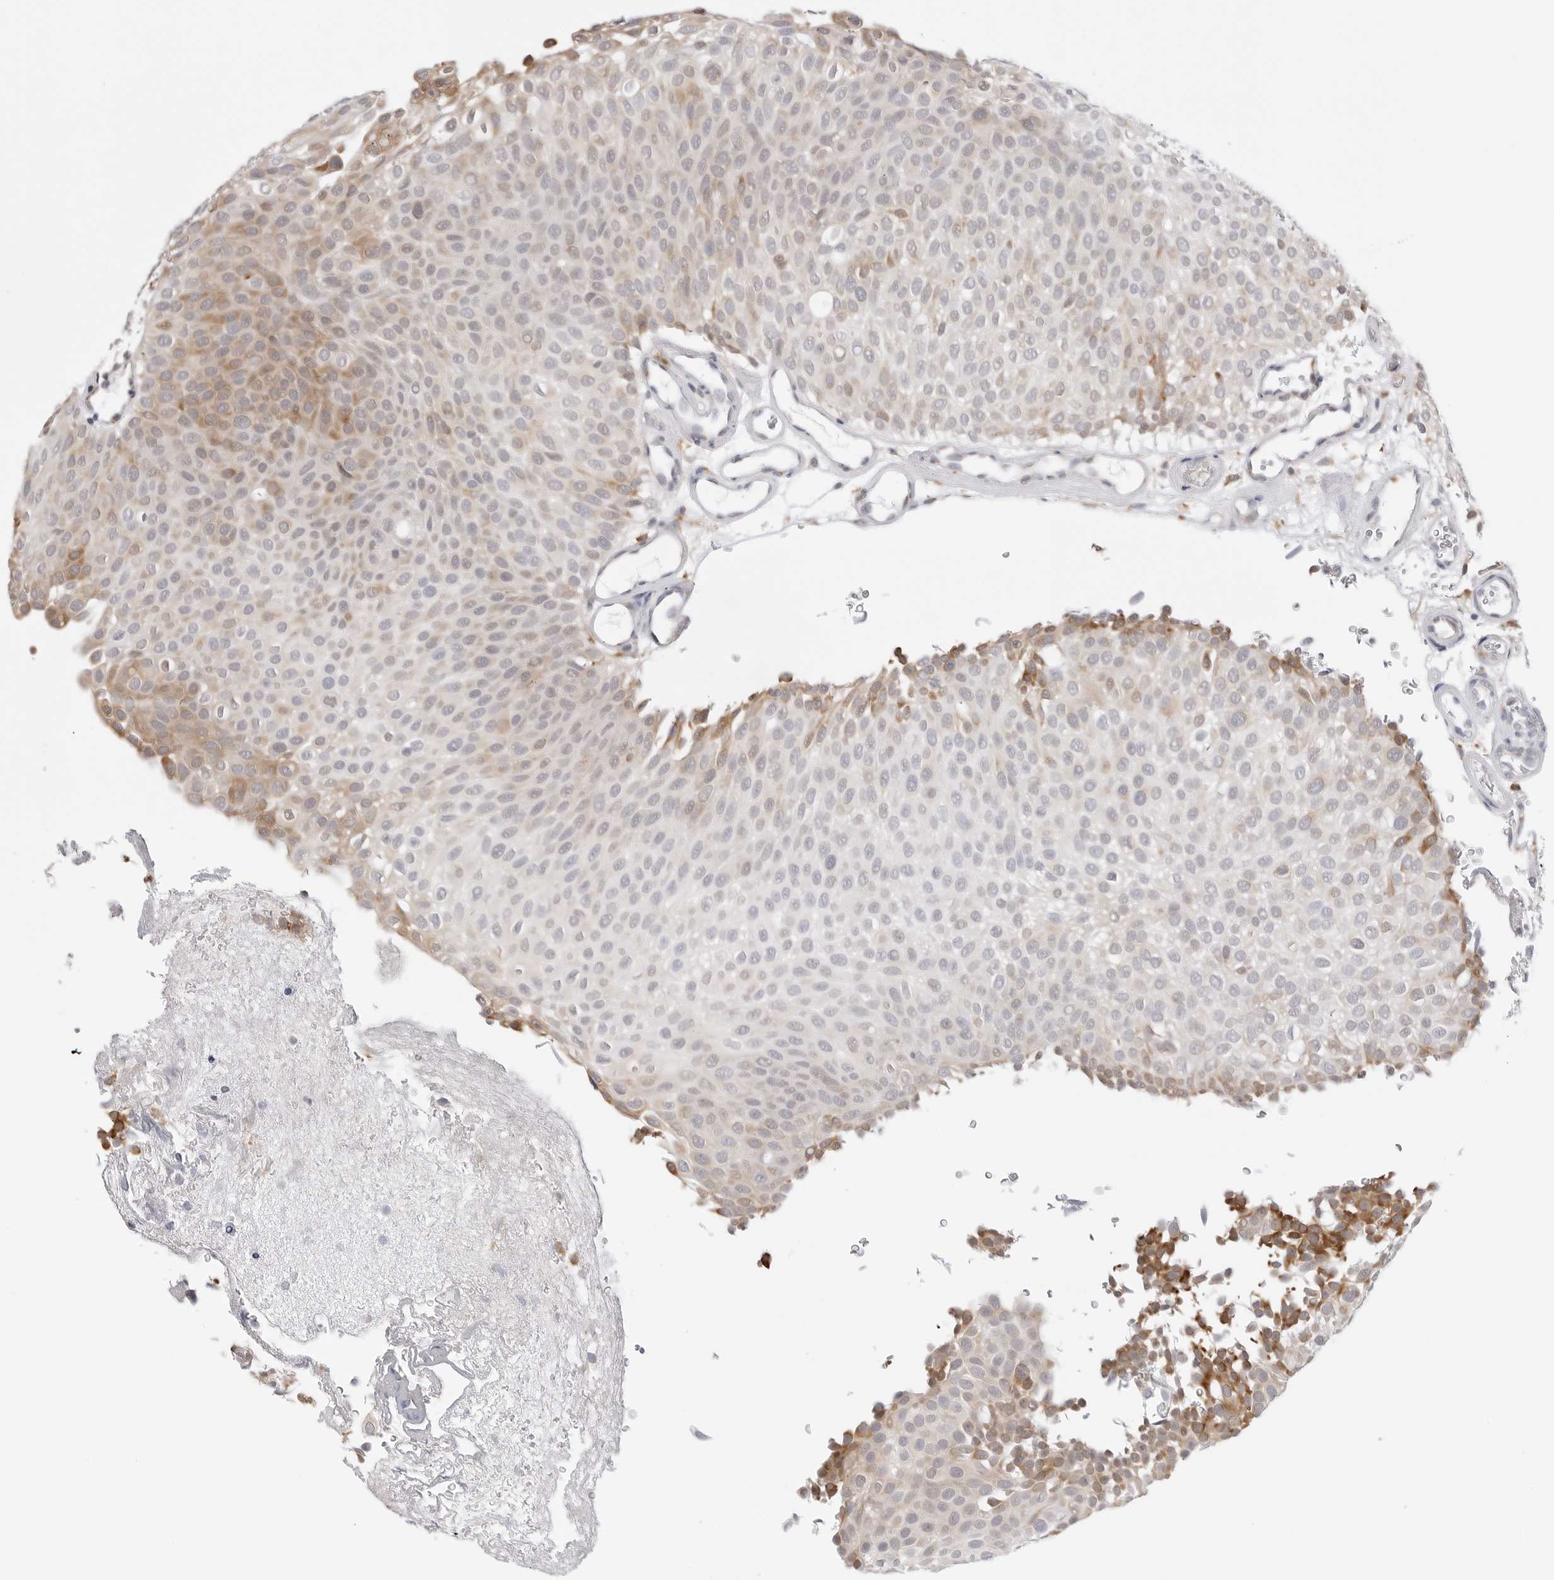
{"staining": {"intensity": "moderate", "quantity": "<25%", "location": "cytoplasmic/membranous"}, "tissue": "urothelial cancer", "cell_type": "Tumor cells", "image_type": "cancer", "snomed": [{"axis": "morphology", "description": "Urothelial carcinoma, Low grade"}, {"axis": "topography", "description": "Urinary bladder"}], "caption": "Immunohistochemistry (IHC) micrograph of neoplastic tissue: urothelial cancer stained using immunohistochemistry (IHC) shows low levels of moderate protein expression localized specifically in the cytoplasmic/membranous of tumor cells, appearing as a cytoplasmic/membranous brown color.", "gene": "RPN1", "patient": {"sex": "male", "age": 78}}